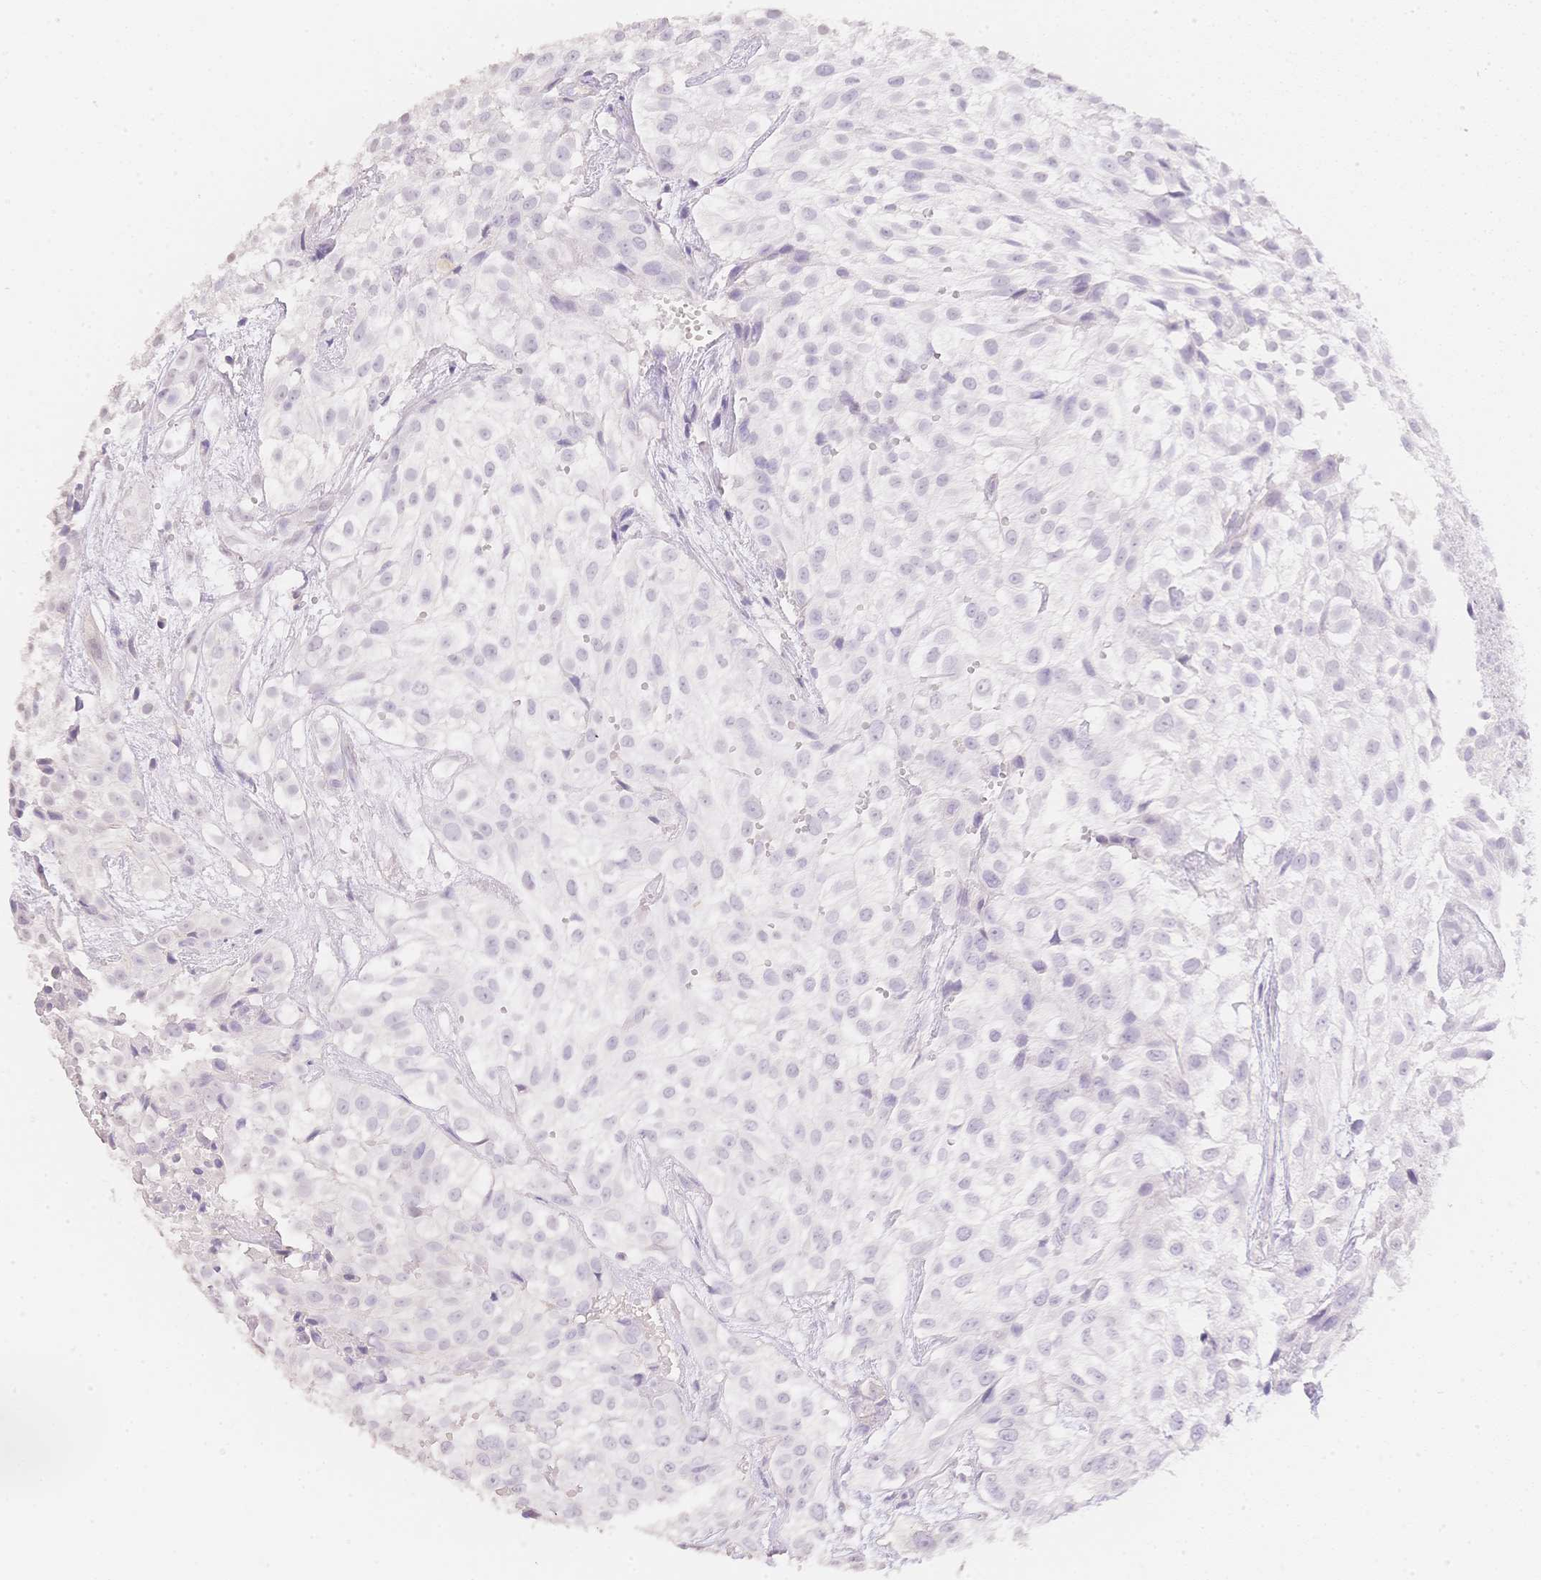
{"staining": {"intensity": "negative", "quantity": "none", "location": "none"}, "tissue": "urothelial cancer", "cell_type": "Tumor cells", "image_type": "cancer", "snomed": [{"axis": "morphology", "description": "Urothelial carcinoma, High grade"}, {"axis": "topography", "description": "Urinary bladder"}], "caption": "Human high-grade urothelial carcinoma stained for a protein using immunohistochemistry shows no positivity in tumor cells.", "gene": "HCRTR2", "patient": {"sex": "male", "age": 56}}